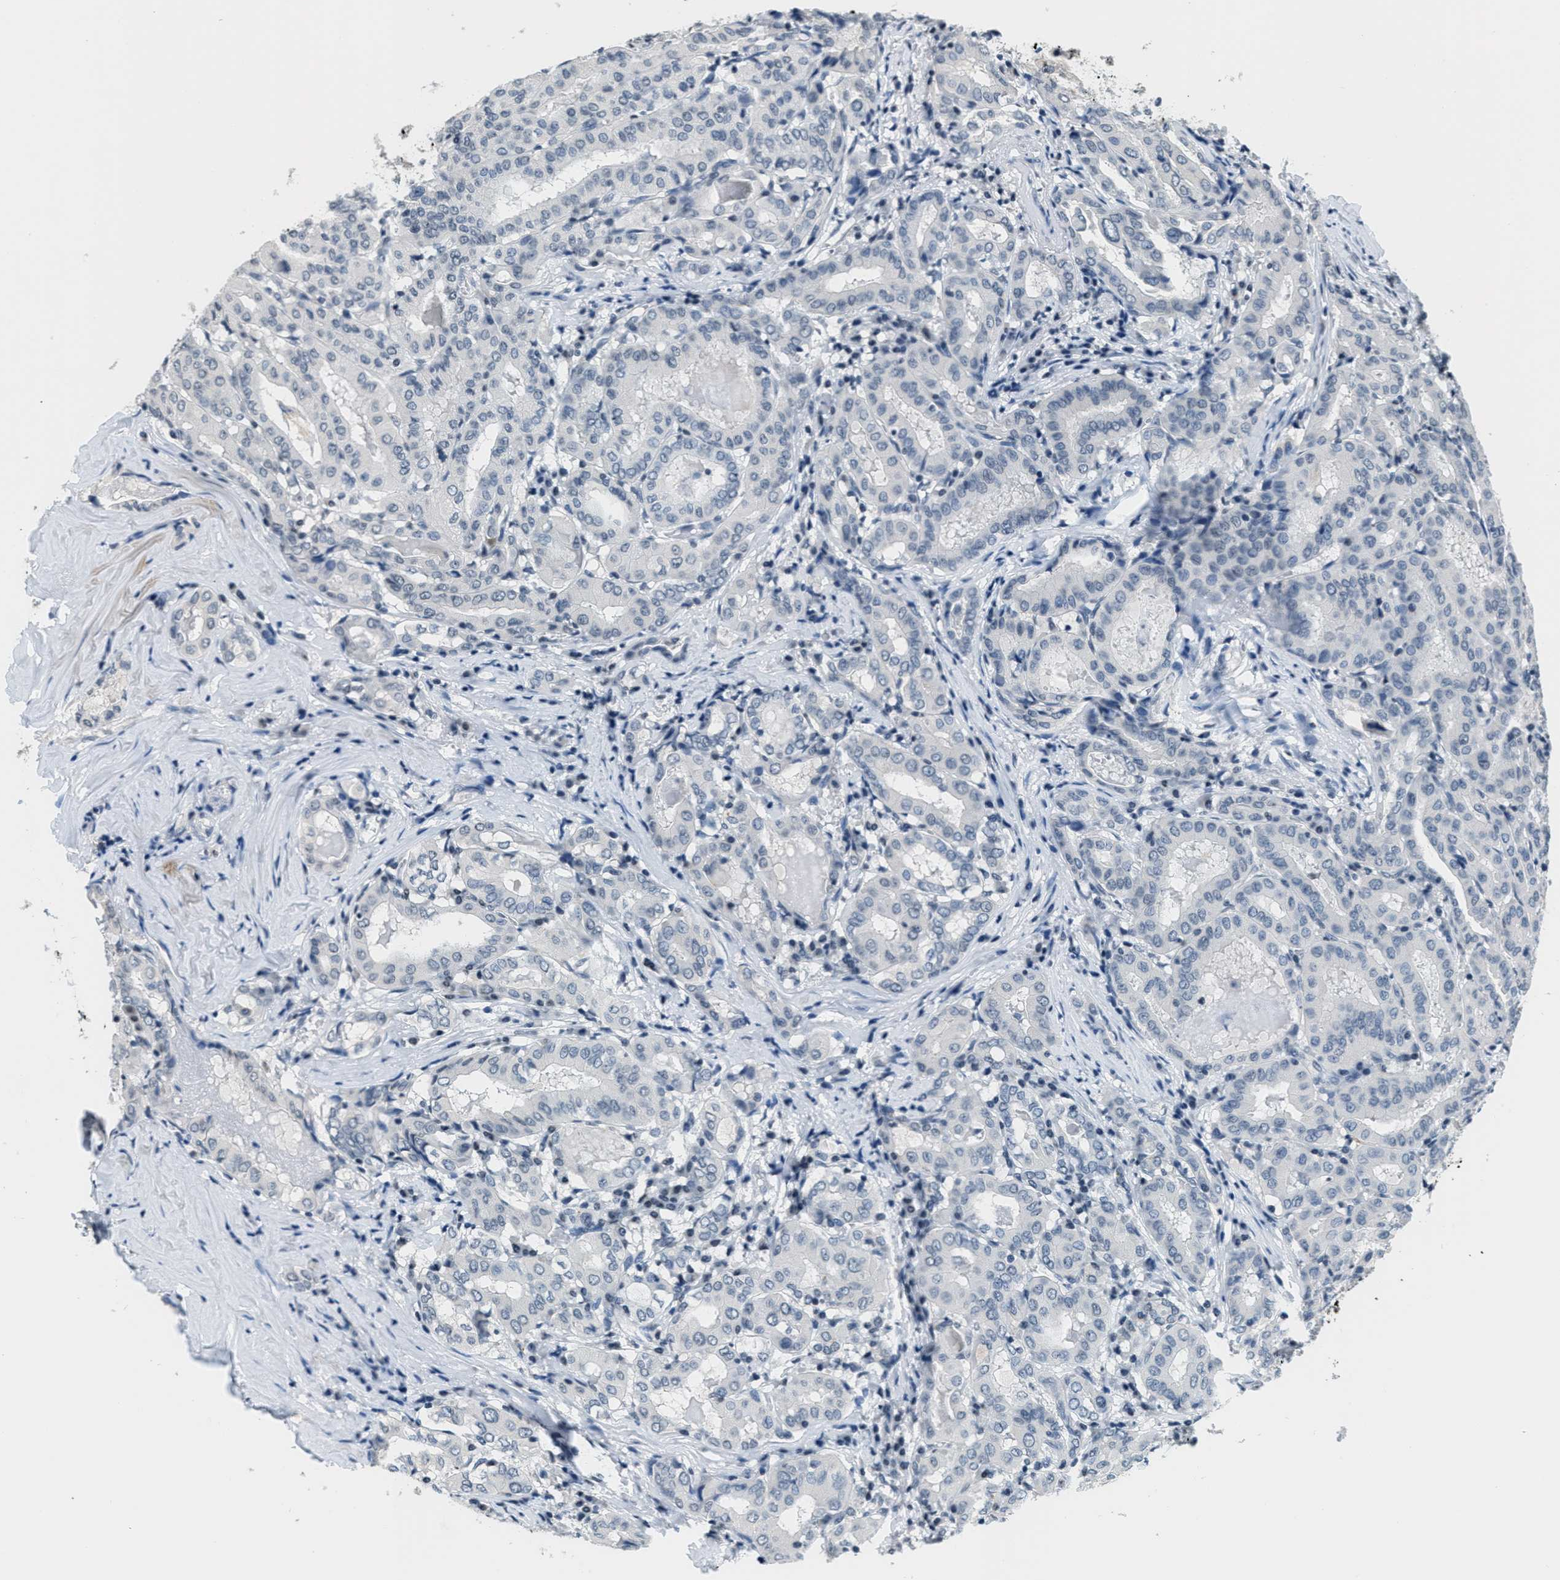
{"staining": {"intensity": "negative", "quantity": "none", "location": "none"}, "tissue": "thyroid cancer", "cell_type": "Tumor cells", "image_type": "cancer", "snomed": [{"axis": "morphology", "description": "Papillary adenocarcinoma, NOS"}, {"axis": "topography", "description": "Thyroid gland"}], "caption": "Thyroid cancer was stained to show a protein in brown. There is no significant staining in tumor cells.", "gene": "CA4", "patient": {"sex": "female", "age": 42}}